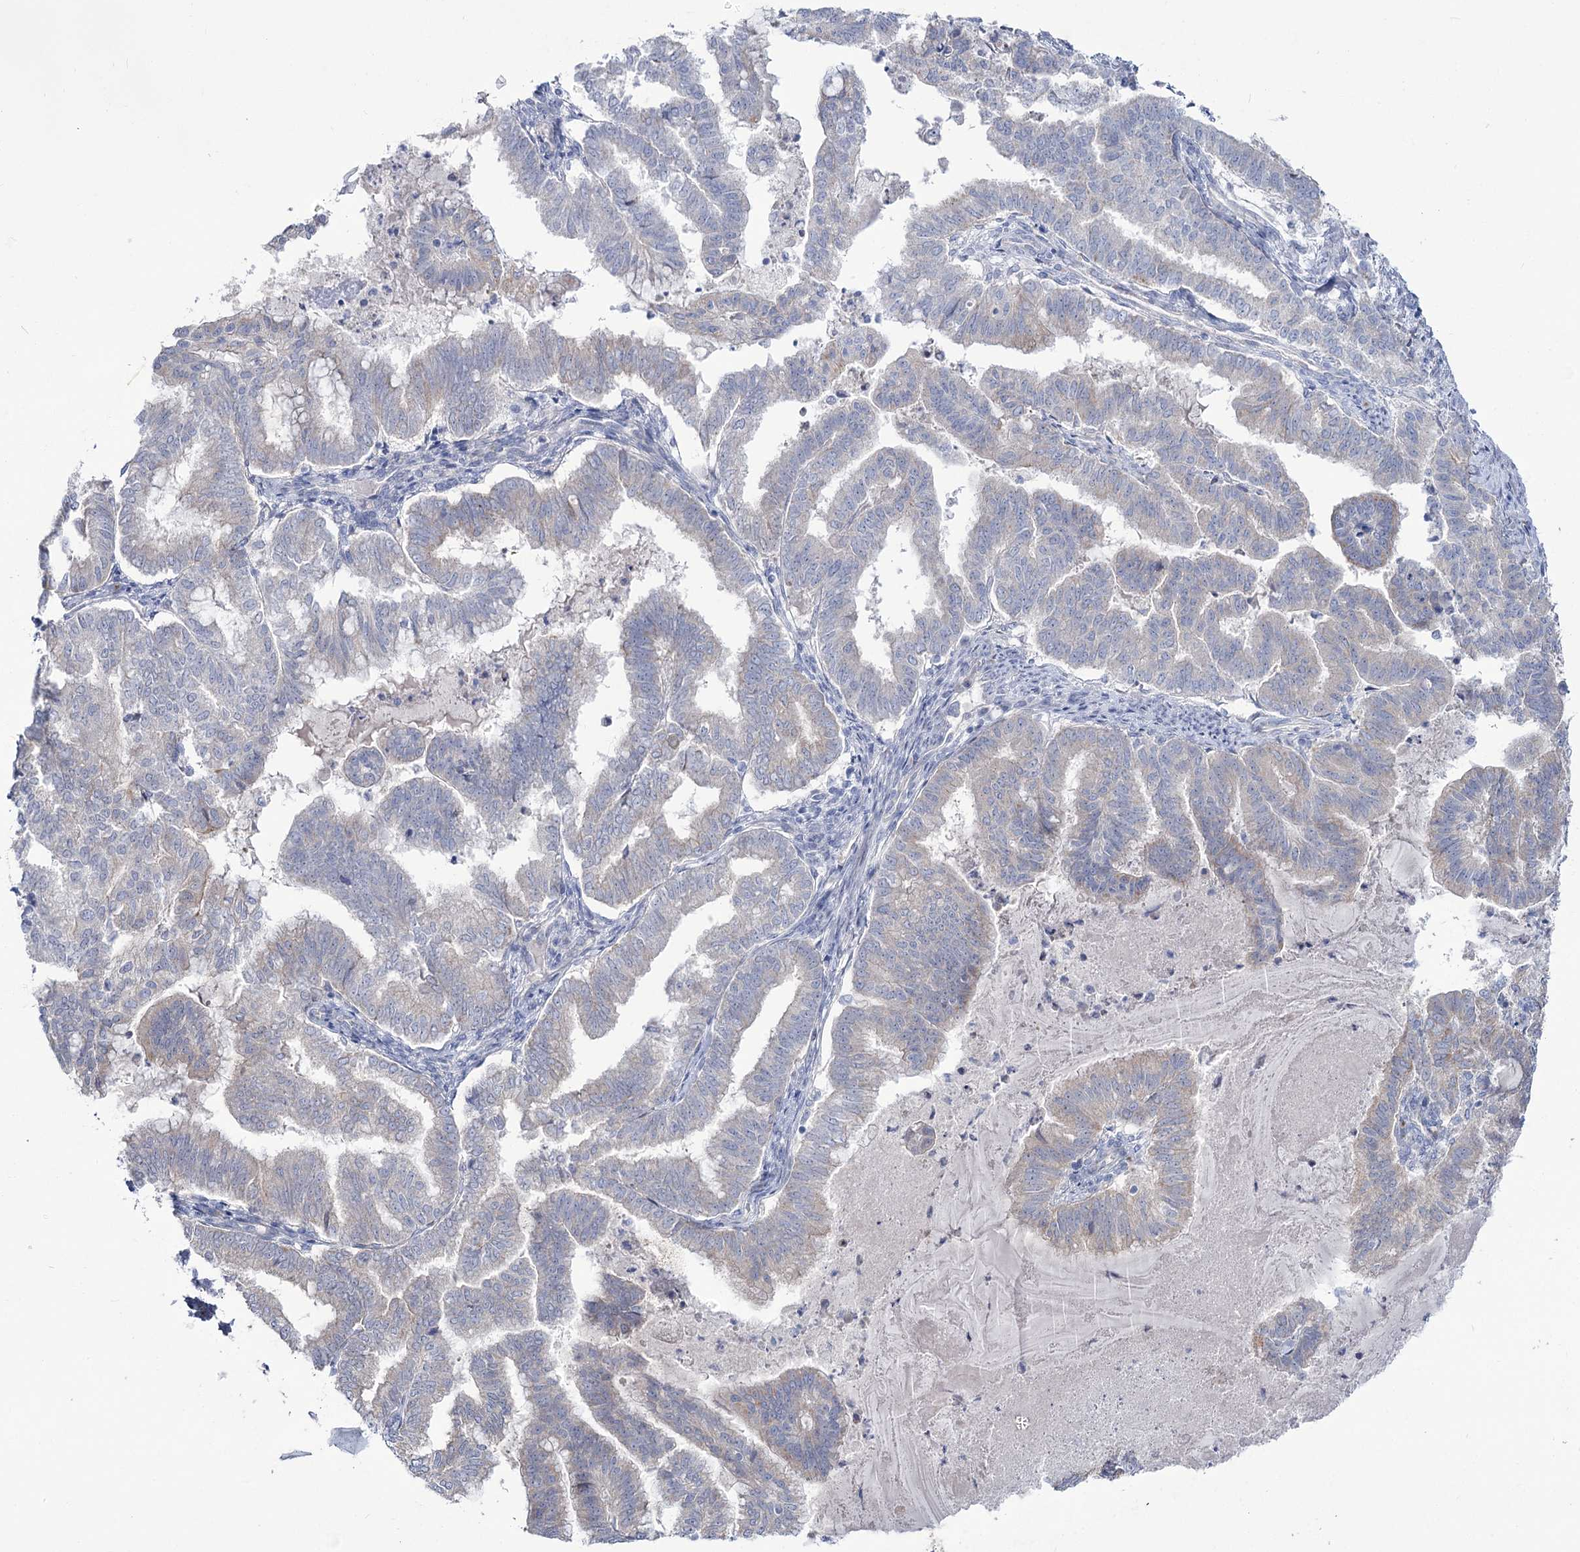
{"staining": {"intensity": "negative", "quantity": "none", "location": "none"}, "tissue": "endometrial cancer", "cell_type": "Tumor cells", "image_type": "cancer", "snomed": [{"axis": "morphology", "description": "Adenocarcinoma, NOS"}, {"axis": "topography", "description": "Endometrium"}], "caption": "DAB (3,3'-diaminobenzidine) immunohistochemical staining of human adenocarcinoma (endometrial) shows no significant staining in tumor cells.", "gene": "SUOX", "patient": {"sex": "female", "age": 79}}